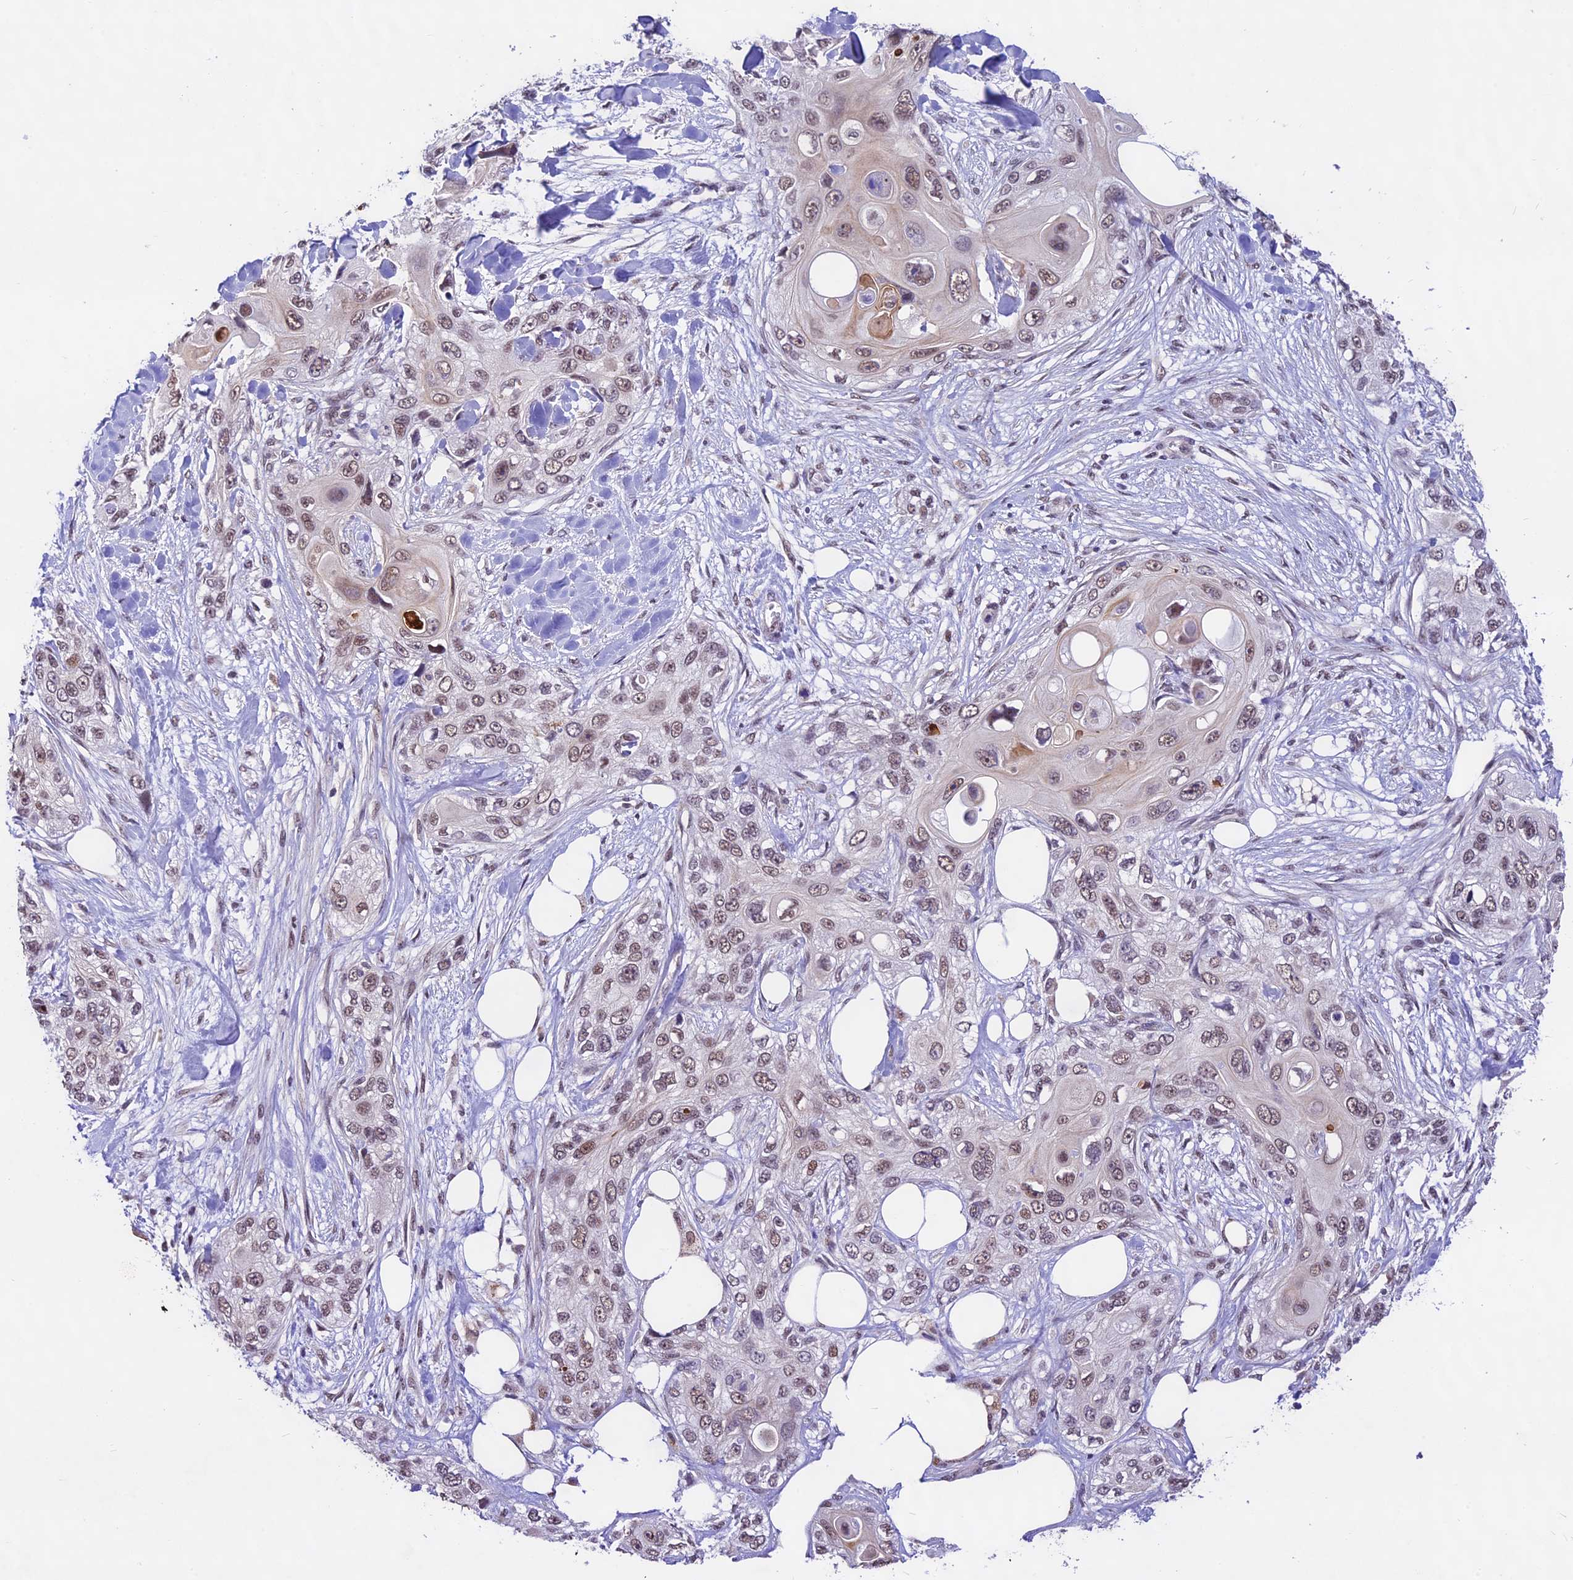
{"staining": {"intensity": "weak", "quantity": "25%-75%", "location": "nuclear"}, "tissue": "skin cancer", "cell_type": "Tumor cells", "image_type": "cancer", "snomed": [{"axis": "morphology", "description": "Normal tissue, NOS"}, {"axis": "morphology", "description": "Squamous cell carcinoma, NOS"}, {"axis": "topography", "description": "Skin"}], "caption": "A brown stain labels weak nuclear staining of a protein in human skin cancer tumor cells. Using DAB (3,3'-diaminobenzidine) (brown) and hematoxylin (blue) stains, captured at high magnification using brightfield microscopy.", "gene": "CARS2", "patient": {"sex": "male", "age": 72}}